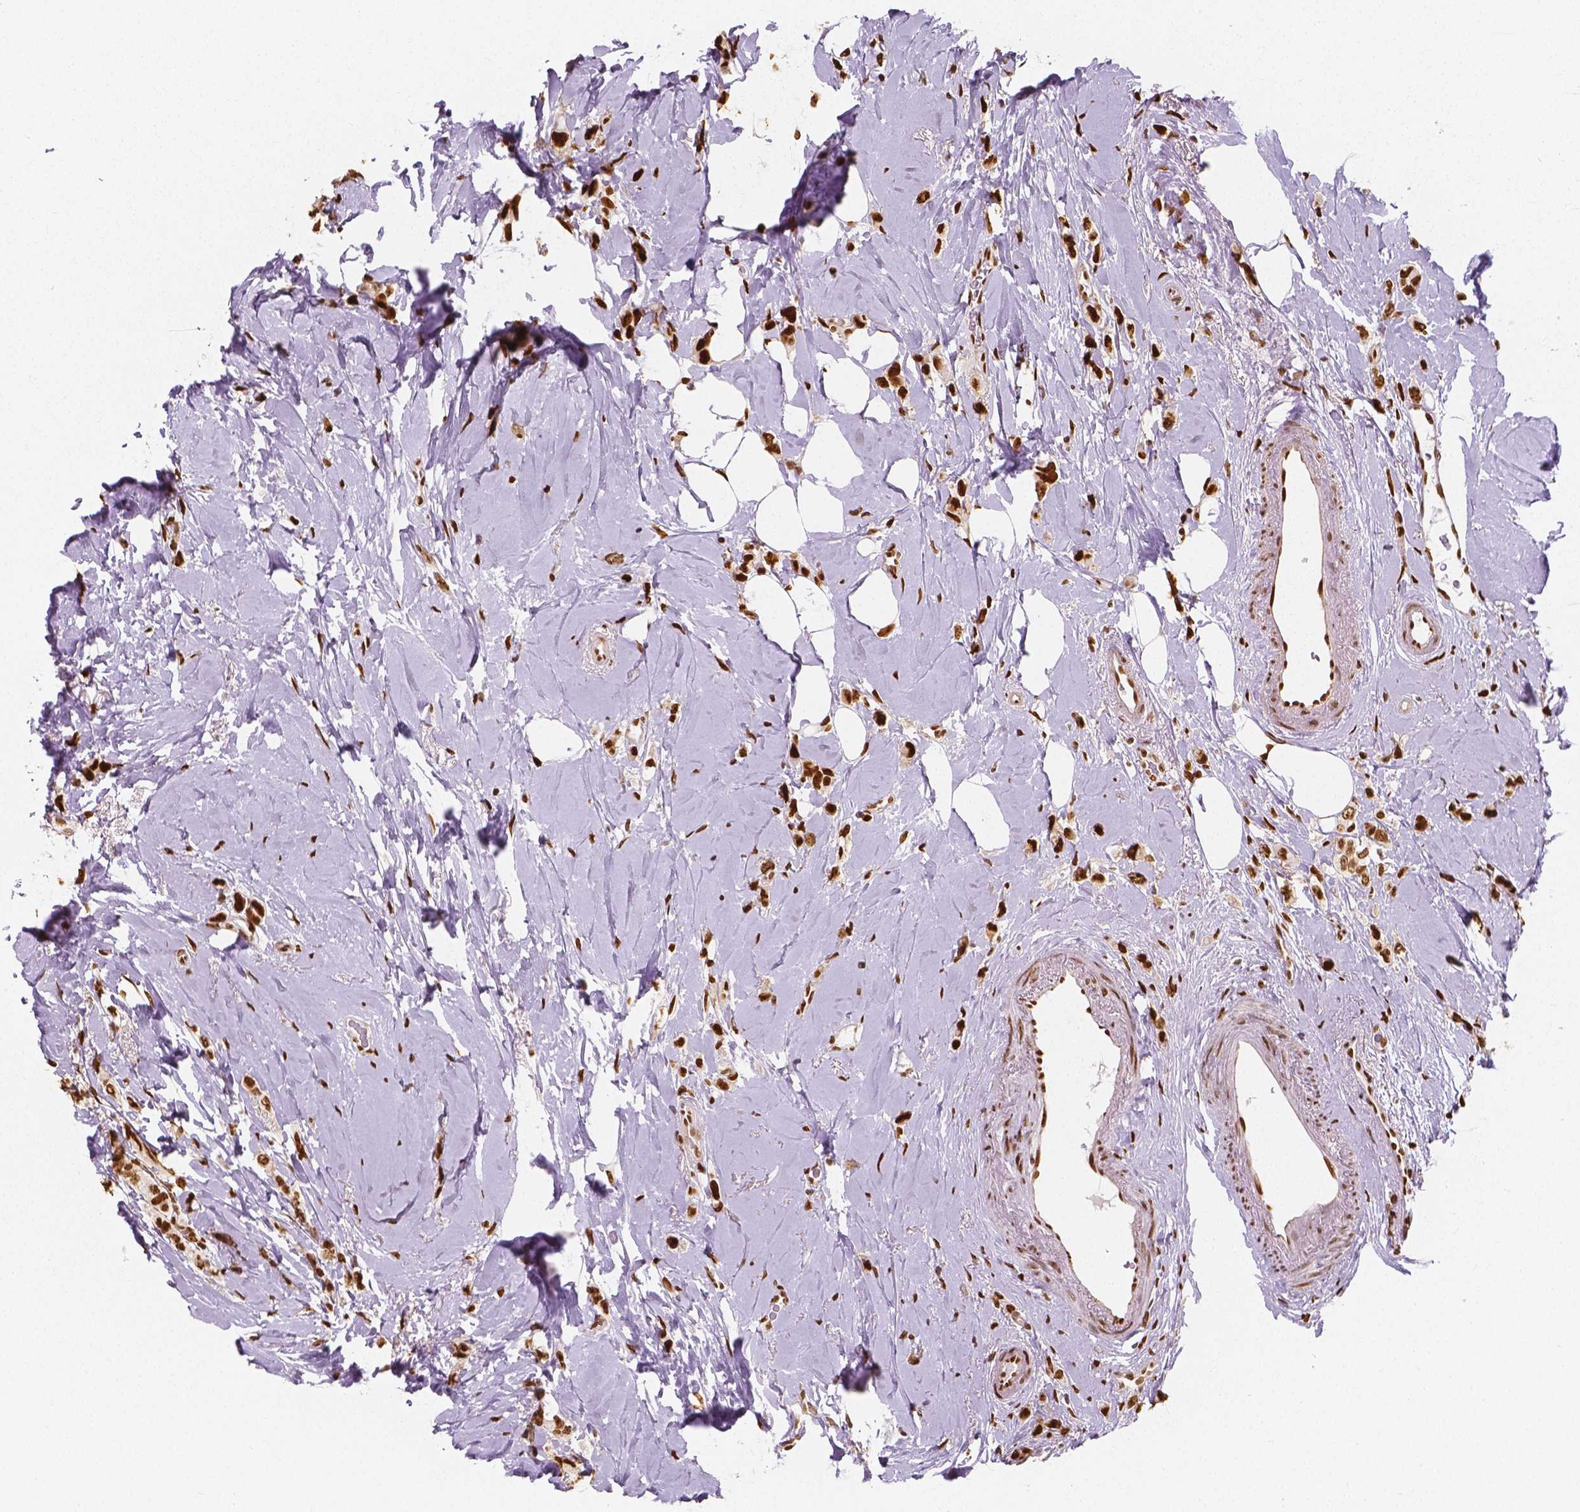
{"staining": {"intensity": "strong", "quantity": ">75%", "location": "nuclear"}, "tissue": "breast cancer", "cell_type": "Tumor cells", "image_type": "cancer", "snomed": [{"axis": "morphology", "description": "Lobular carcinoma"}, {"axis": "topography", "description": "Breast"}], "caption": "The immunohistochemical stain shows strong nuclear staining in tumor cells of lobular carcinoma (breast) tissue. The staining is performed using DAB (3,3'-diaminobenzidine) brown chromogen to label protein expression. The nuclei are counter-stained blue using hematoxylin.", "gene": "NUCKS1", "patient": {"sex": "female", "age": 66}}